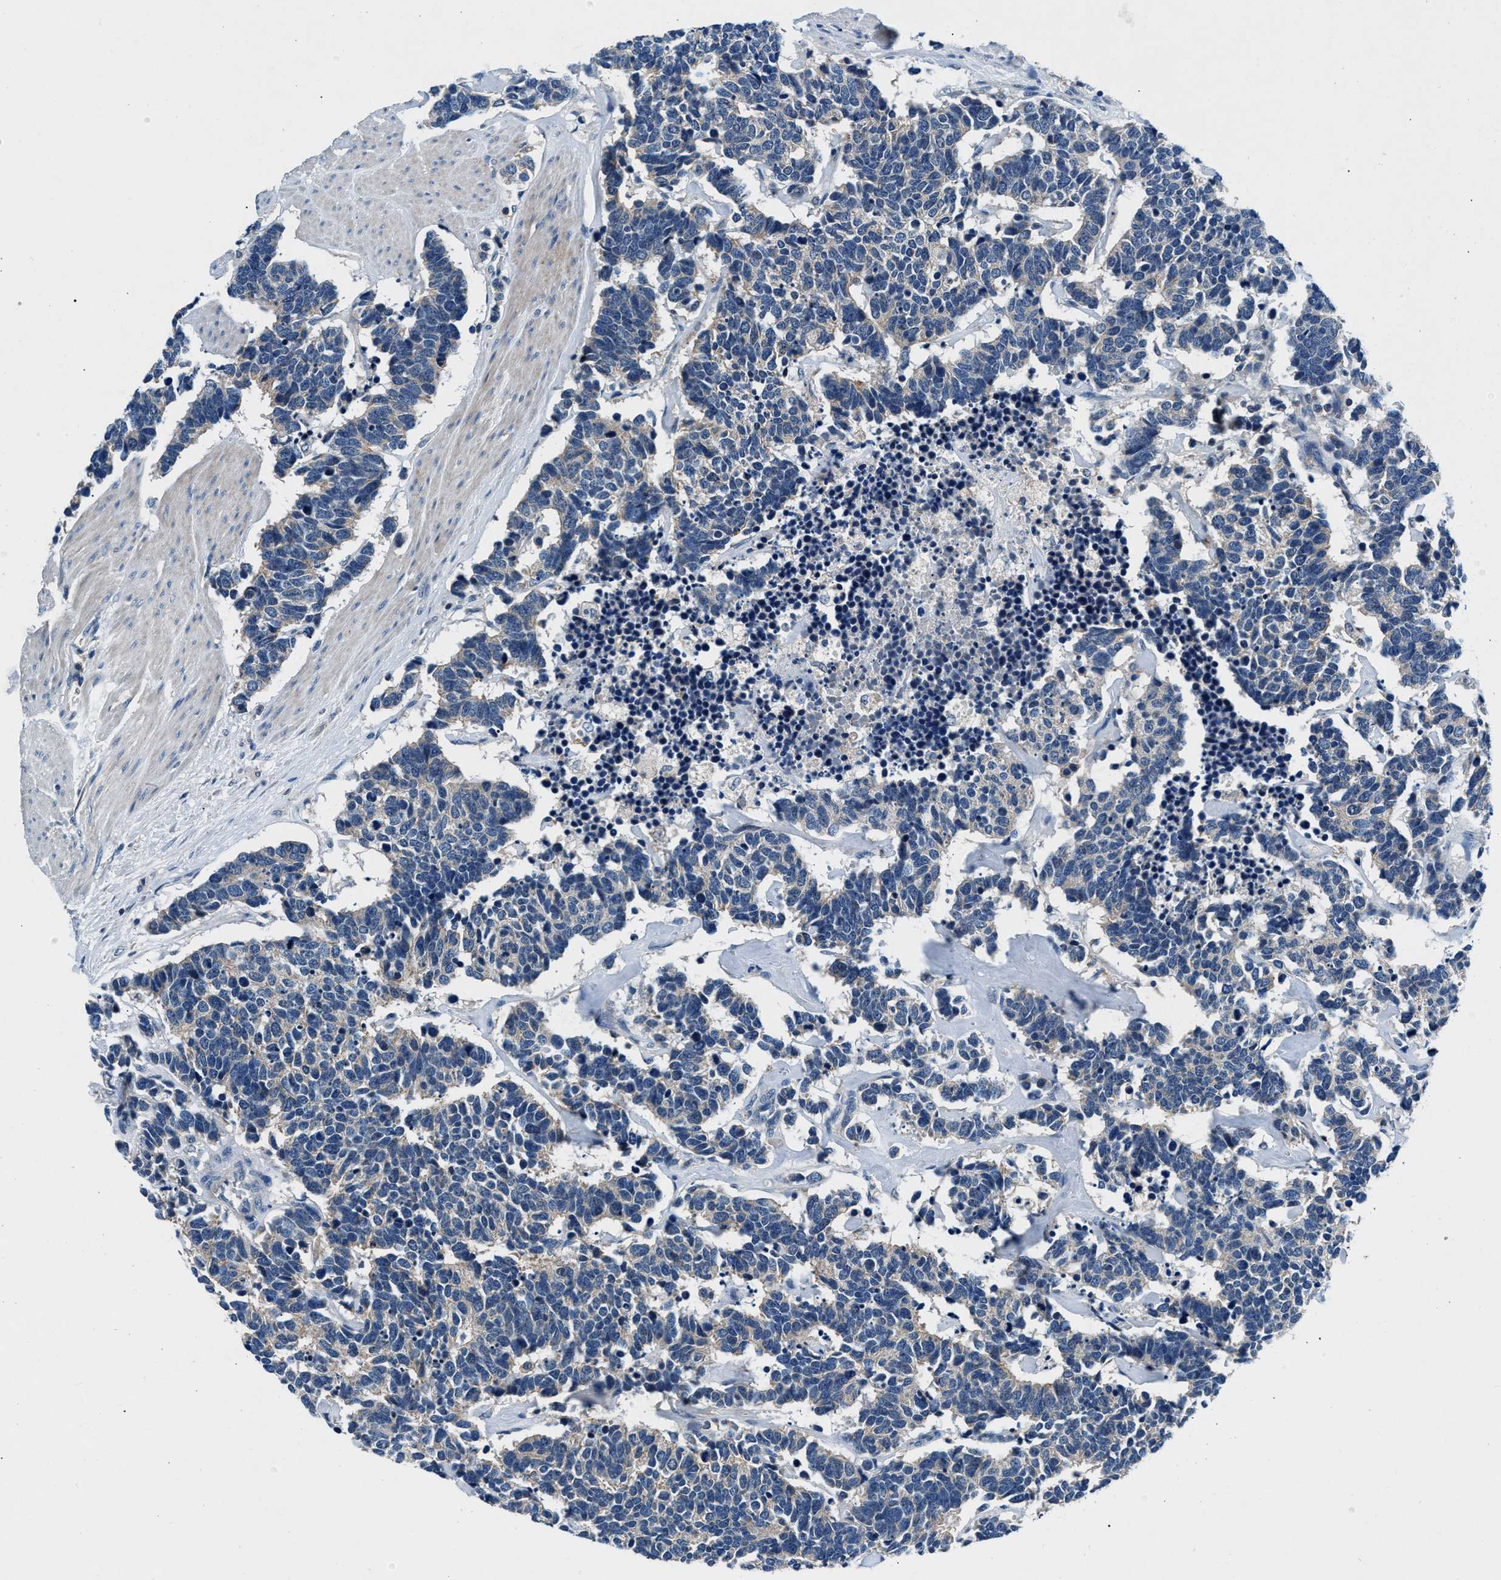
{"staining": {"intensity": "weak", "quantity": "<25%", "location": "cytoplasmic/membranous"}, "tissue": "carcinoid", "cell_type": "Tumor cells", "image_type": "cancer", "snomed": [{"axis": "morphology", "description": "Carcinoma, NOS"}, {"axis": "morphology", "description": "Carcinoid, malignant, NOS"}, {"axis": "topography", "description": "Urinary bladder"}], "caption": "Tumor cells are negative for brown protein staining in carcinoid. (DAB immunohistochemistry visualized using brightfield microscopy, high magnification).", "gene": "DENND6B", "patient": {"sex": "male", "age": 57}}